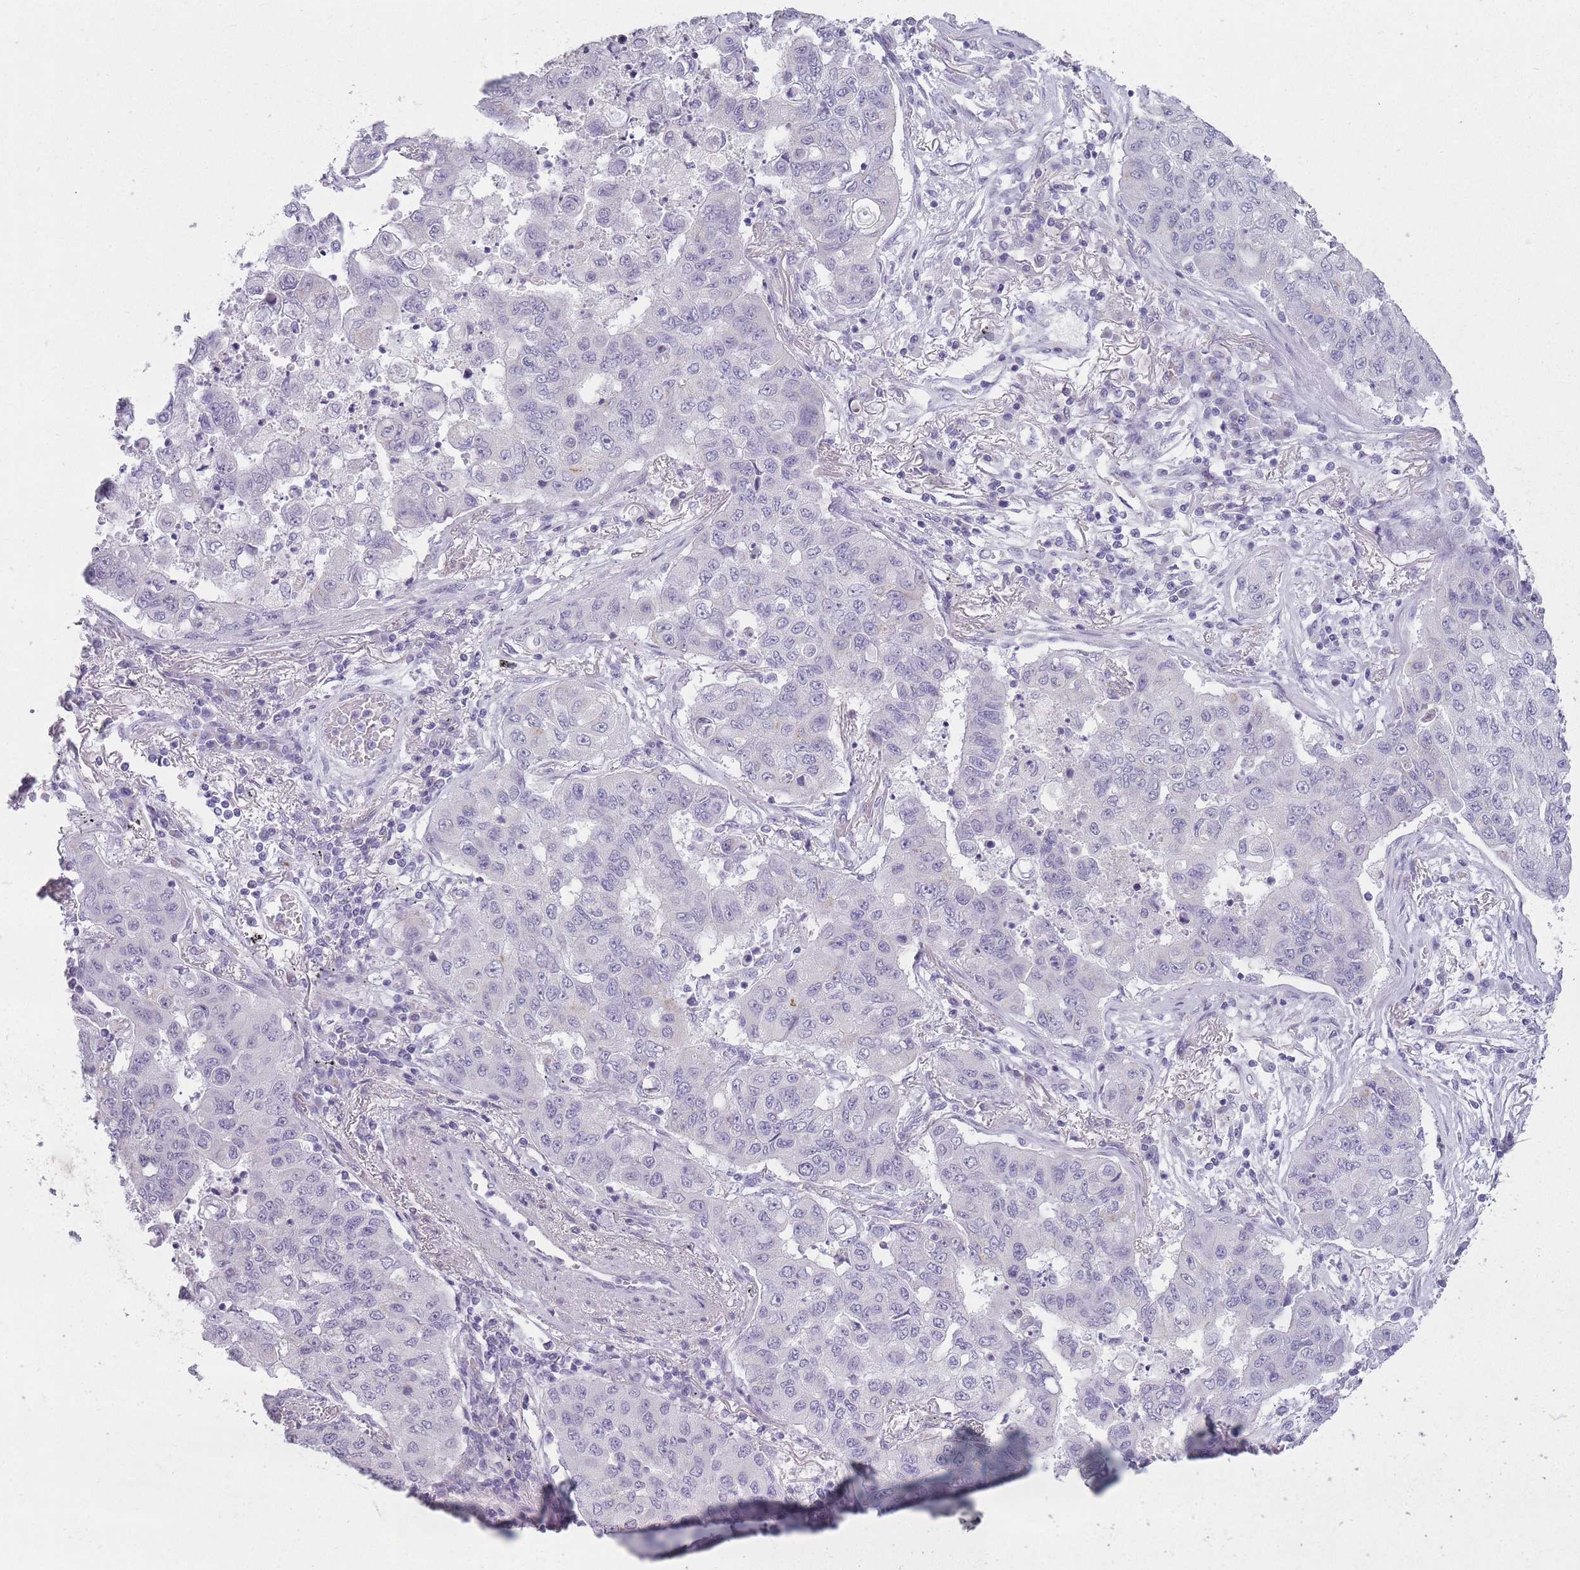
{"staining": {"intensity": "negative", "quantity": "none", "location": "none"}, "tissue": "lung cancer", "cell_type": "Tumor cells", "image_type": "cancer", "snomed": [{"axis": "morphology", "description": "Squamous cell carcinoma, NOS"}, {"axis": "topography", "description": "Lung"}], "caption": "Immunohistochemistry of human lung cancer (squamous cell carcinoma) displays no staining in tumor cells.", "gene": "GOLGA6D", "patient": {"sex": "male", "age": 74}}